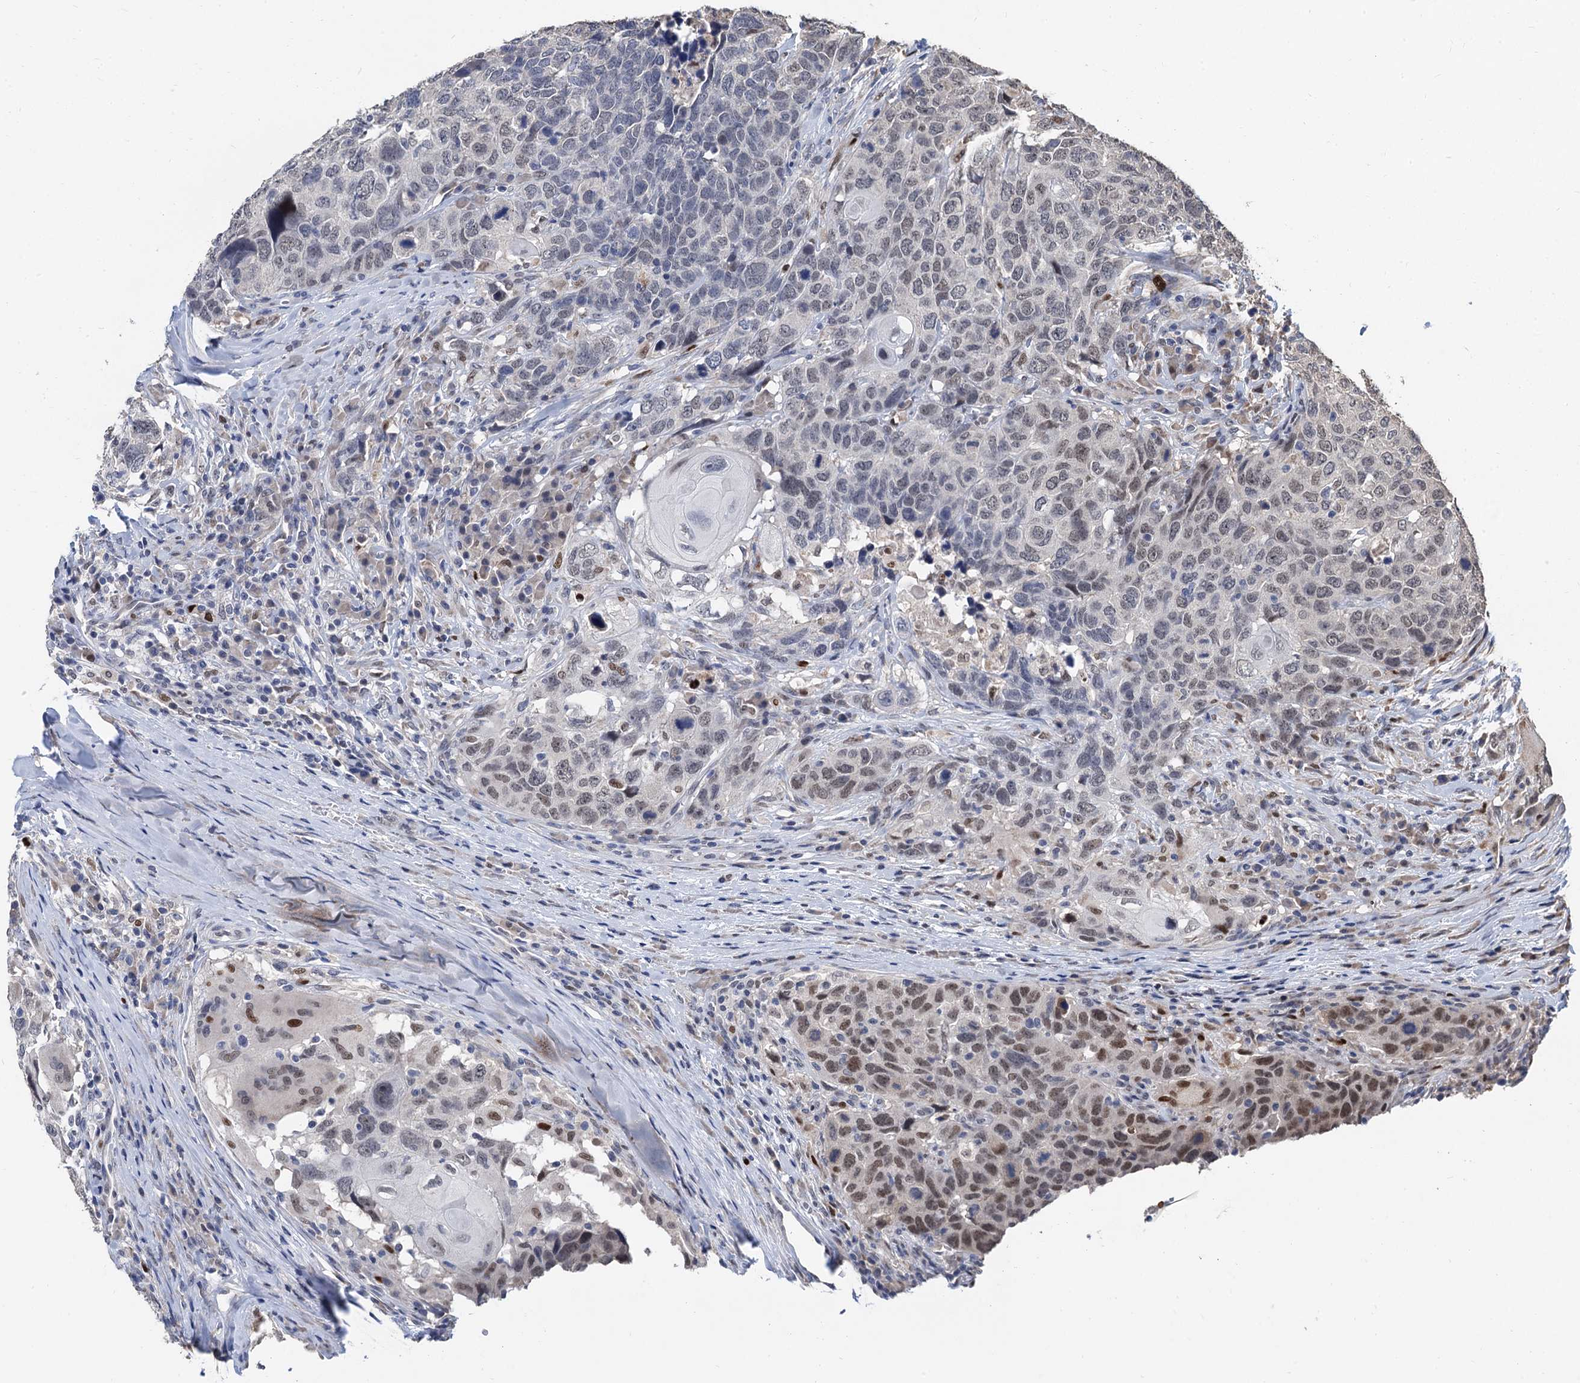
{"staining": {"intensity": "moderate", "quantity": "<25%", "location": "nuclear"}, "tissue": "head and neck cancer", "cell_type": "Tumor cells", "image_type": "cancer", "snomed": [{"axis": "morphology", "description": "Squamous cell carcinoma, NOS"}, {"axis": "topography", "description": "Head-Neck"}], "caption": "Tumor cells exhibit moderate nuclear staining in approximately <25% of cells in head and neck cancer (squamous cell carcinoma).", "gene": "TSEN34", "patient": {"sex": "male", "age": 66}}